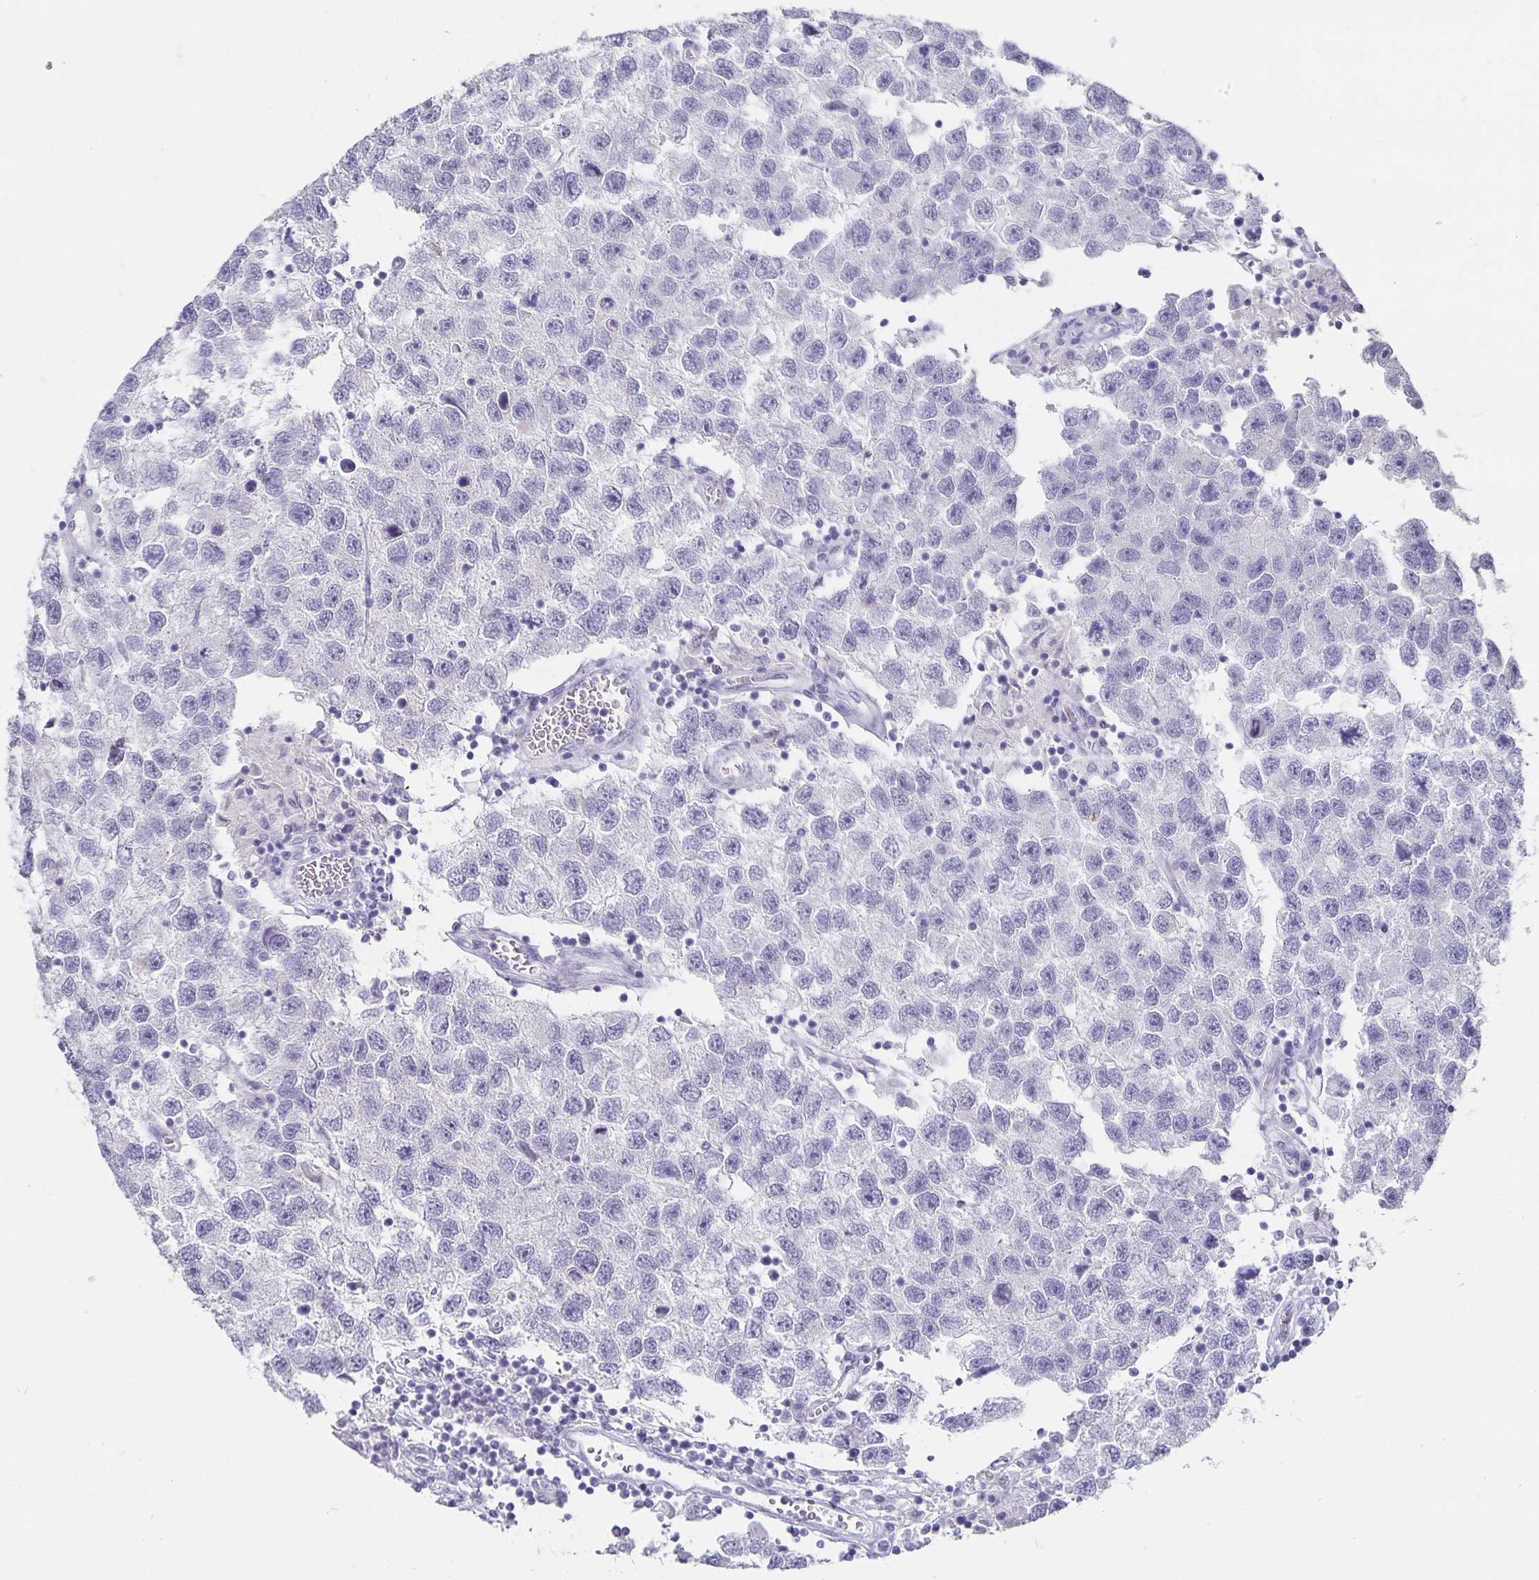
{"staining": {"intensity": "negative", "quantity": "none", "location": "none"}, "tissue": "testis cancer", "cell_type": "Tumor cells", "image_type": "cancer", "snomed": [{"axis": "morphology", "description": "Seminoma, NOS"}, {"axis": "topography", "description": "Testis"}], "caption": "This is an immunohistochemistry micrograph of seminoma (testis). There is no staining in tumor cells.", "gene": "CHGA", "patient": {"sex": "male", "age": 26}}